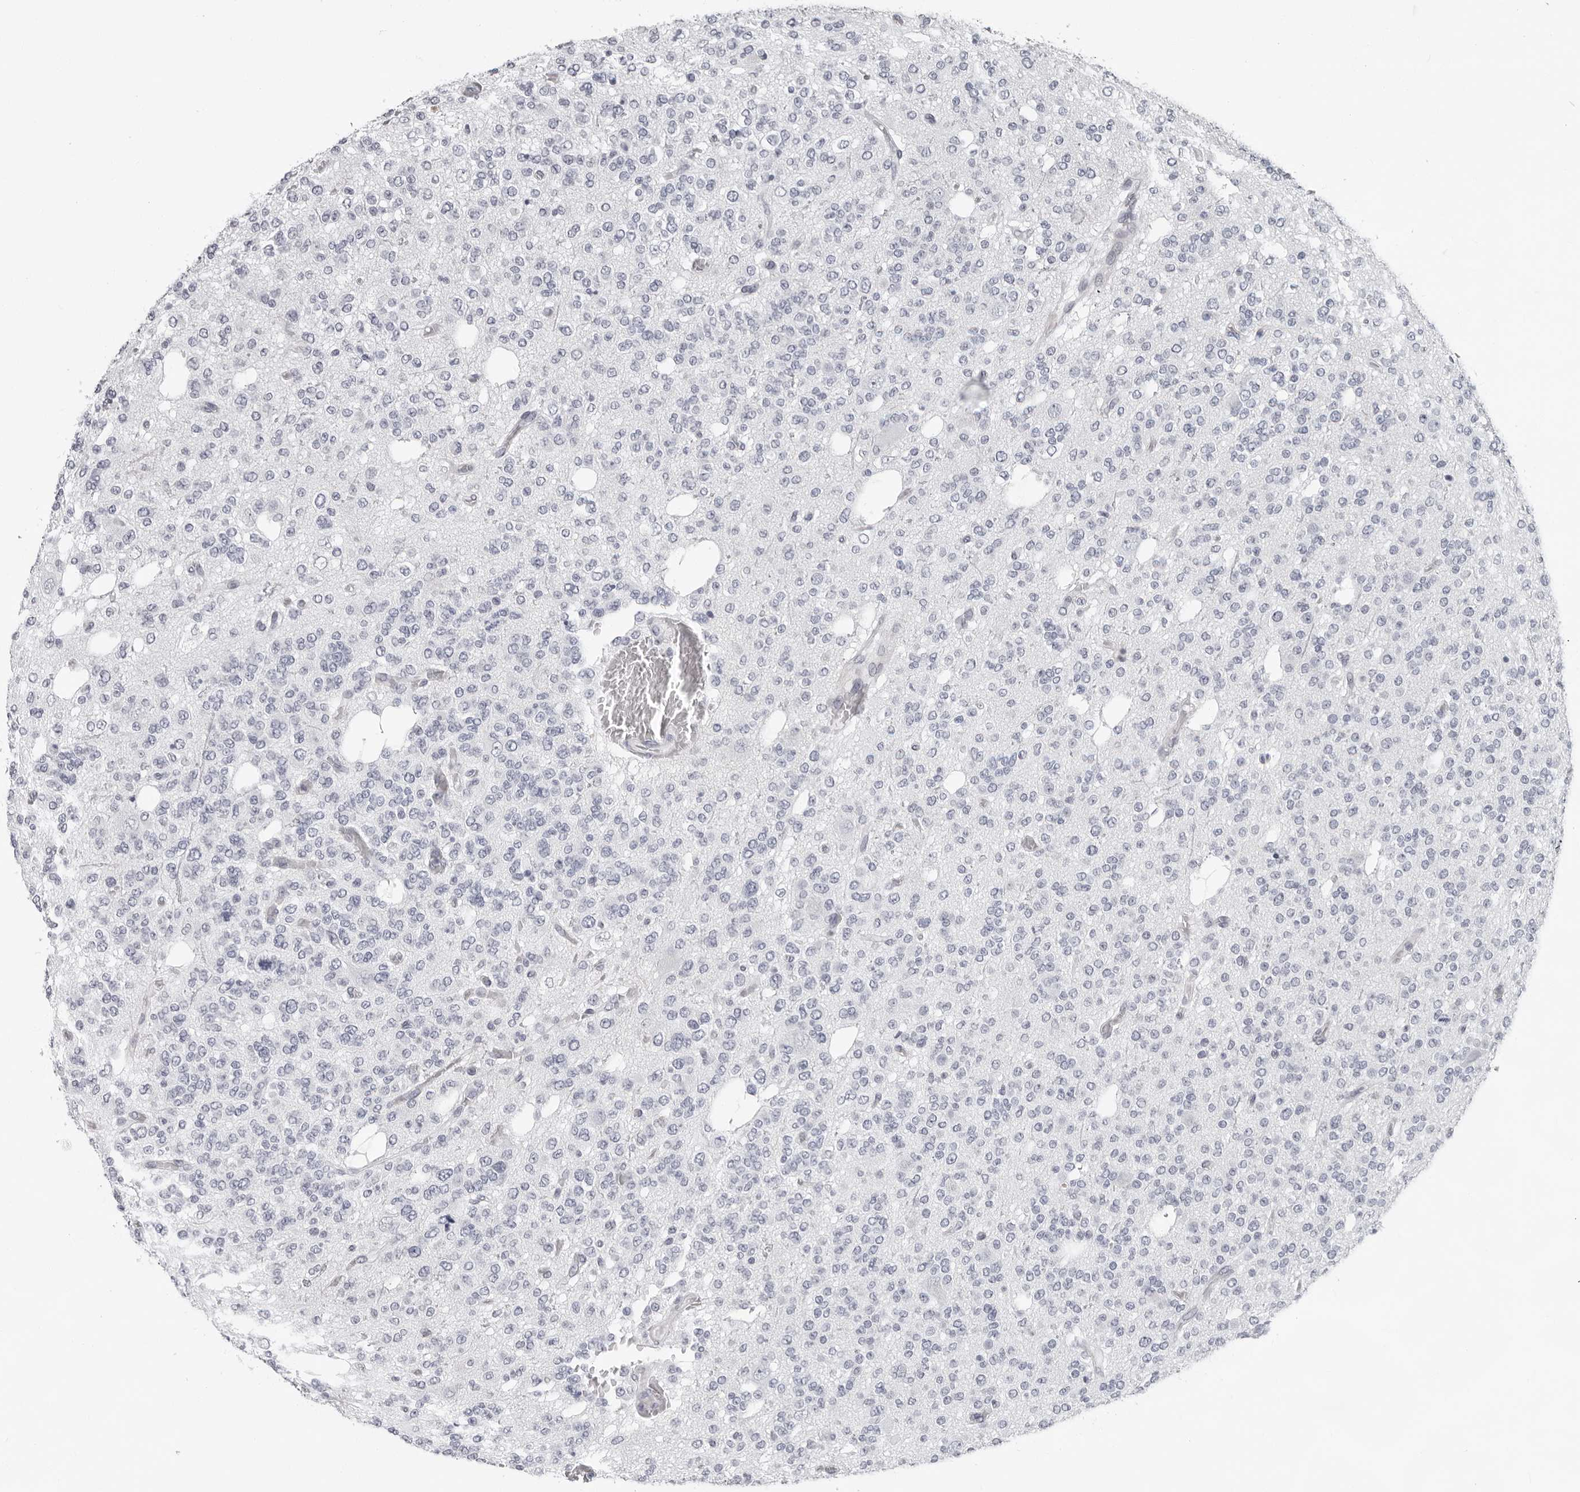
{"staining": {"intensity": "negative", "quantity": "none", "location": "none"}, "tissue": "glioma", "cell_type": "Tumor cells", "image_type": "cancer", "snomed": [{"axis": "morphology", "description": "Glioma, malignant, Low grade"}, {"axis": "topography", "description": "Brain"}], "caption": "Glioma was stained to show a protein in brown. There is no significant staining in tumor cells.", "gene": "CCDC28B", "patient": {"sex": "male", "age": 38}}